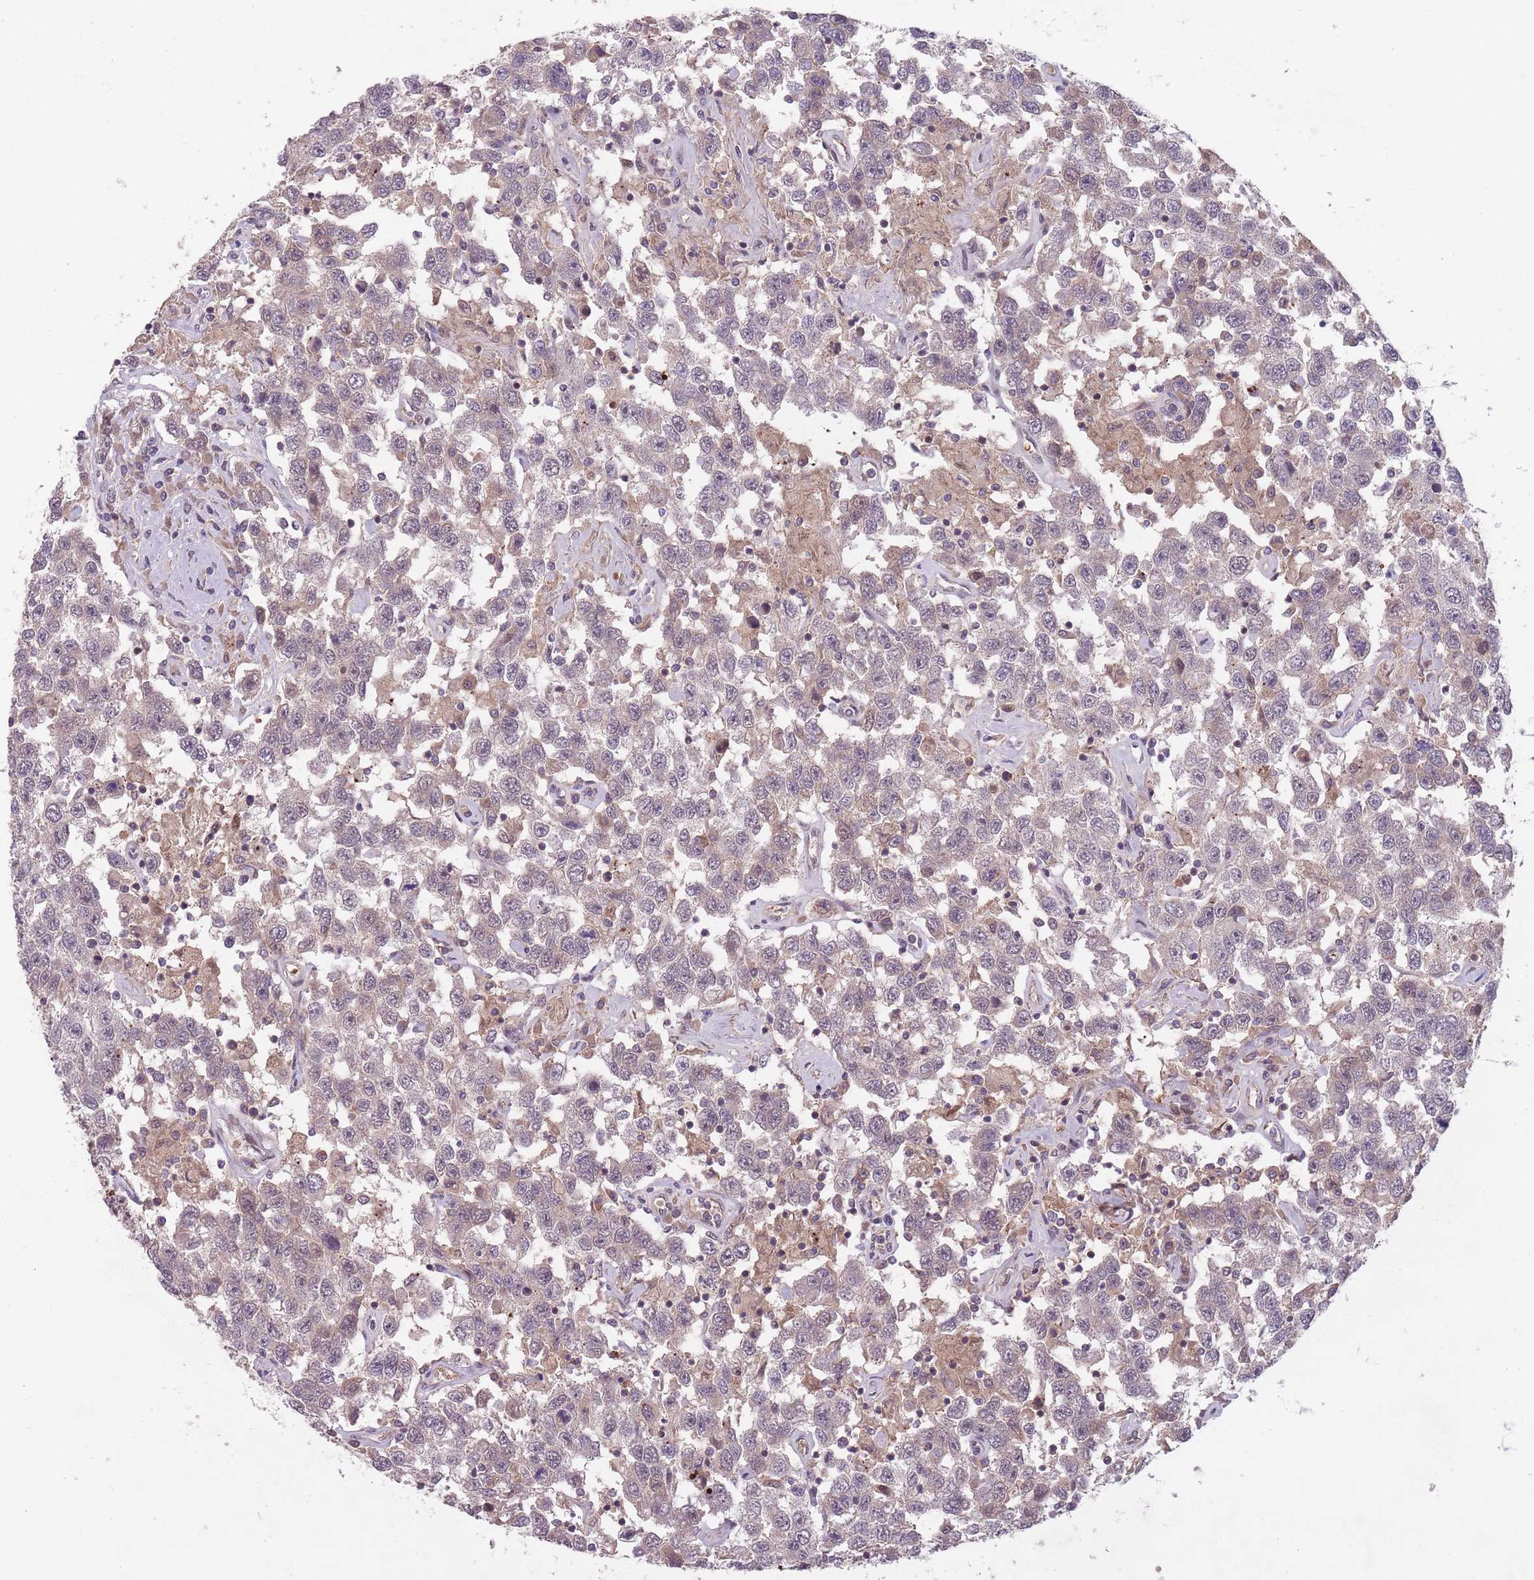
{"staining": {"intensity": "negative", "quantity": "none", "location": "none"}, "tissue": "testis cancer", "cell_type": "Tumor cells", "image_type": "cancer", "snomed": [{"axis": "morphology", "description": "Seminoma, NOS"}, {"axis": "topography", "description": "Testis"}], "caption": "High magnification brightfield microscopy of testis cancer stained with DAB (brown) and counterstained with hematoxylin (blue): tumor cells show no significant staining. (DAB (3,3'-diaminobenzidine) immunohistochemistry with hematoxylin counter stain).", "gene": "SECTM1", "patient": {"sex": "male", "age": 41}}